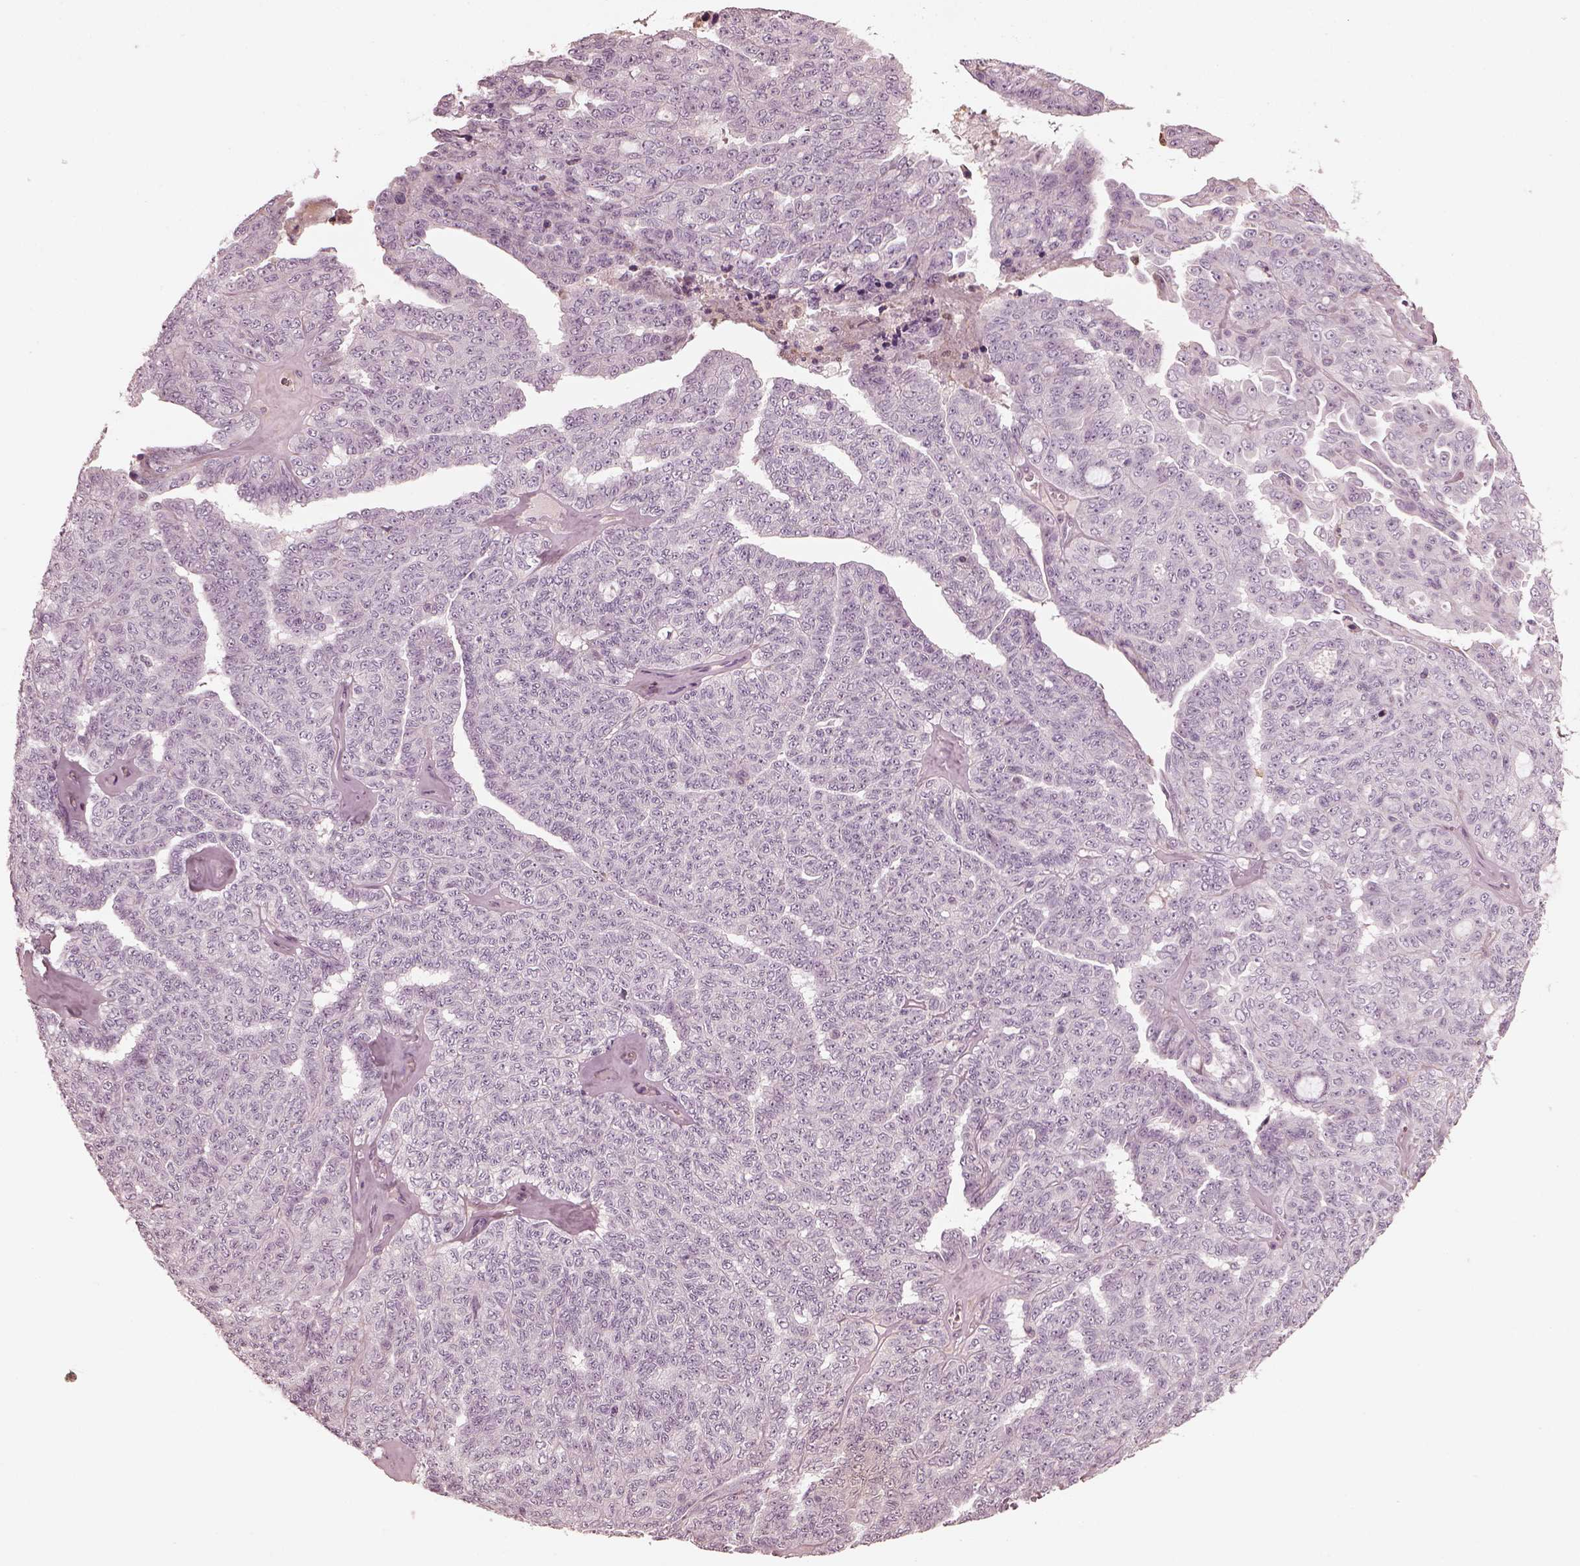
{"staining": {"intensity": "negative", "quantity": "none", "location": "none"}, "tissue": "ovarian cancer", "cell_type": "Tumor cells", "image_type": "cancer", "snomed": [{"axis": "morphology", "description": "Cystadenocarcinoma, serous, NOS"}, {"axis": "topography", "description": "Ovary"}], "caption": "This photomicrograph is of ovarian cancer stained with immunohistochemistry to label a protein in brown with the nuclei are counter-stained blue. There is no positivity in tumor cells.", "gene": "OPTC", "patient": {"sex": "female", "age": 71}}